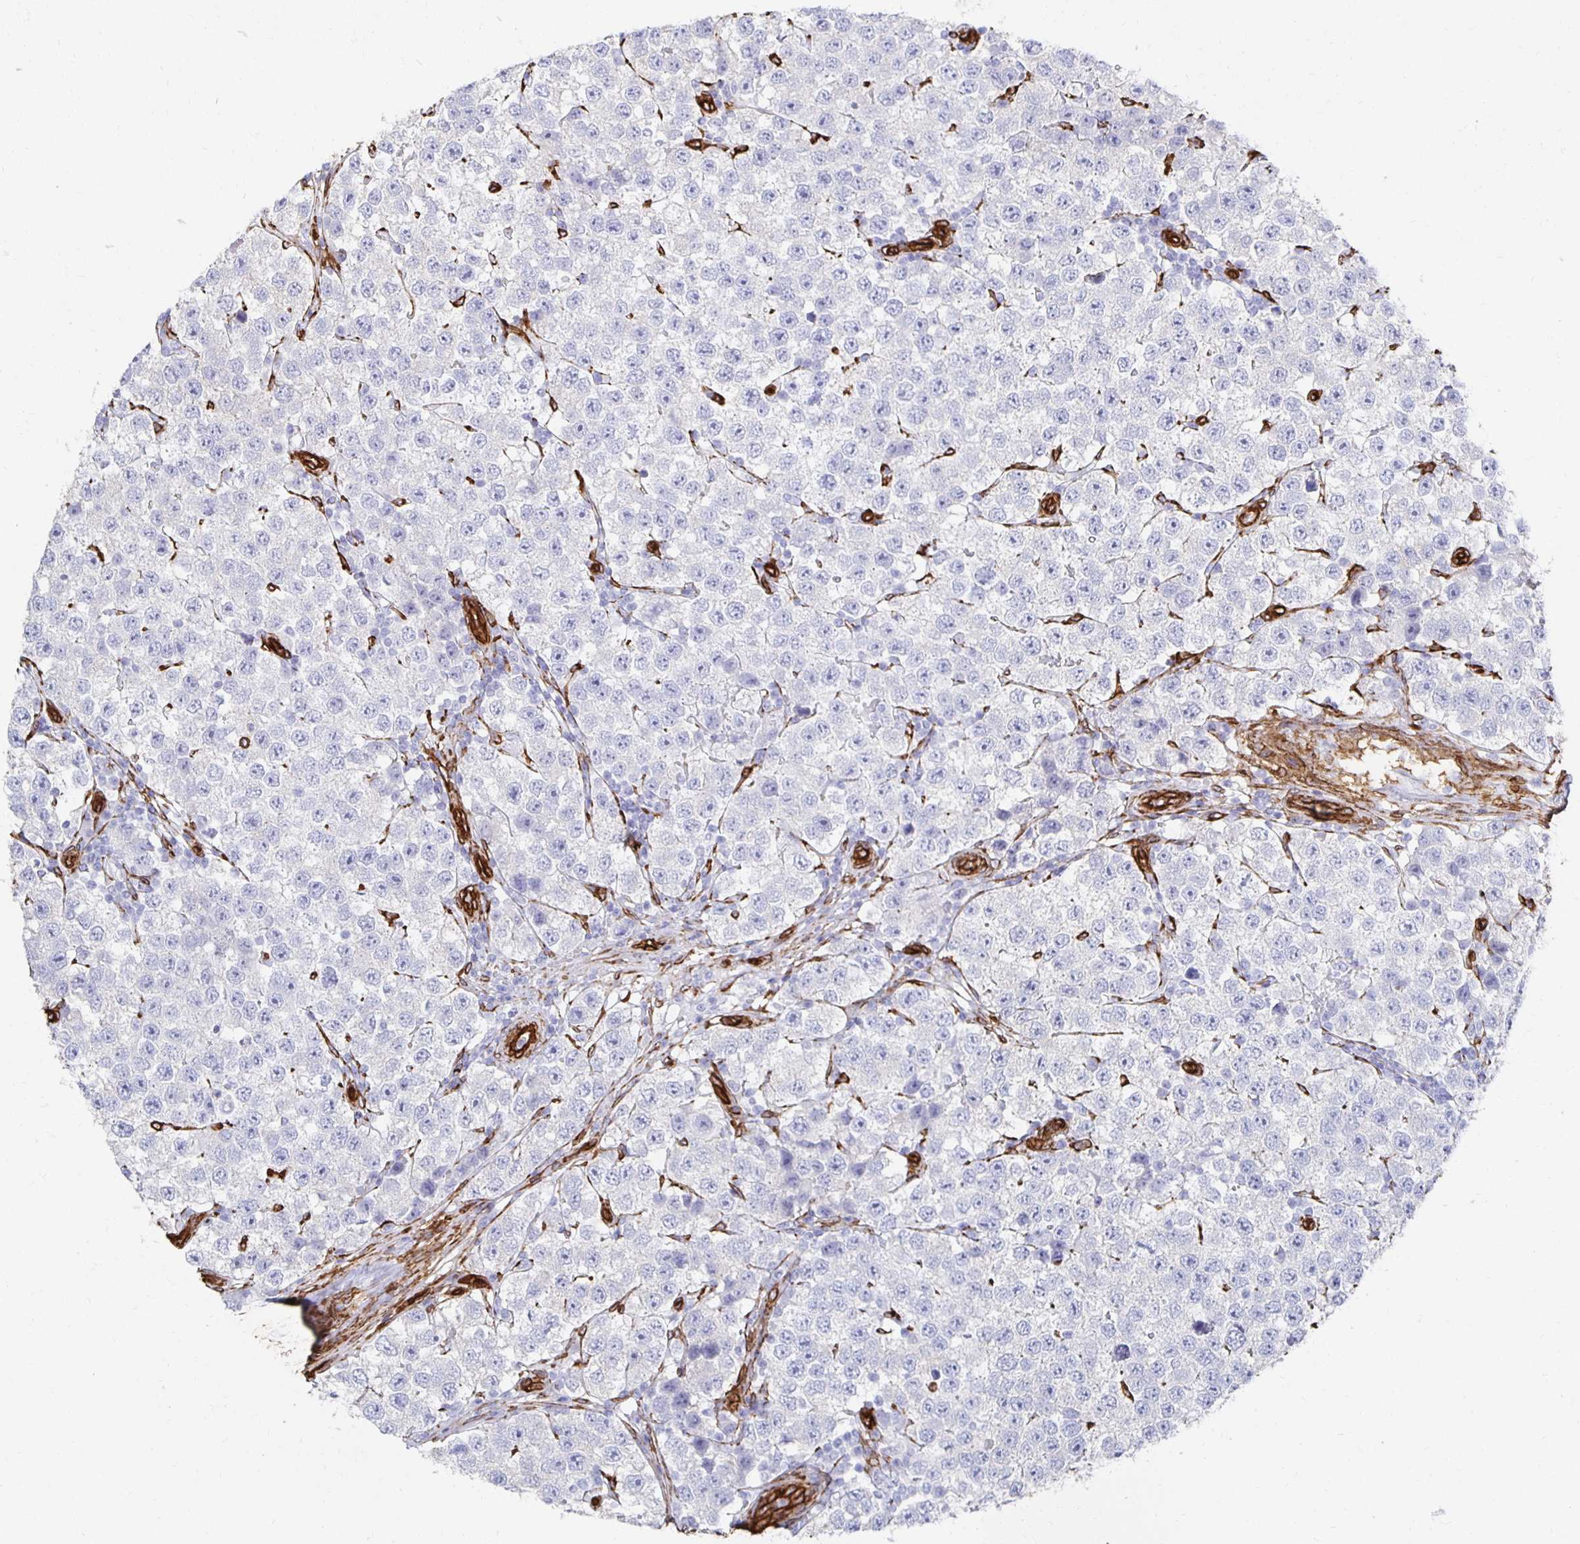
{"staining": {"intensity": "negative", "quantity": "none", "location": "none"}, "tissue": "testis cancer", "cell_type": "Tumor cells", "image_type": "cancer", "snomed": [{"axis": "morphology", "description": "Seminoma, NOS"}, {"axis": "topography", "description": "Testis"}], "caption": "Human testis cancer stained for a protein using immunohistochemistry (IHC) displays no staining in tumor cells.", "gene": "VIPR2", "patient": {"sex": "male", "age": 34}}